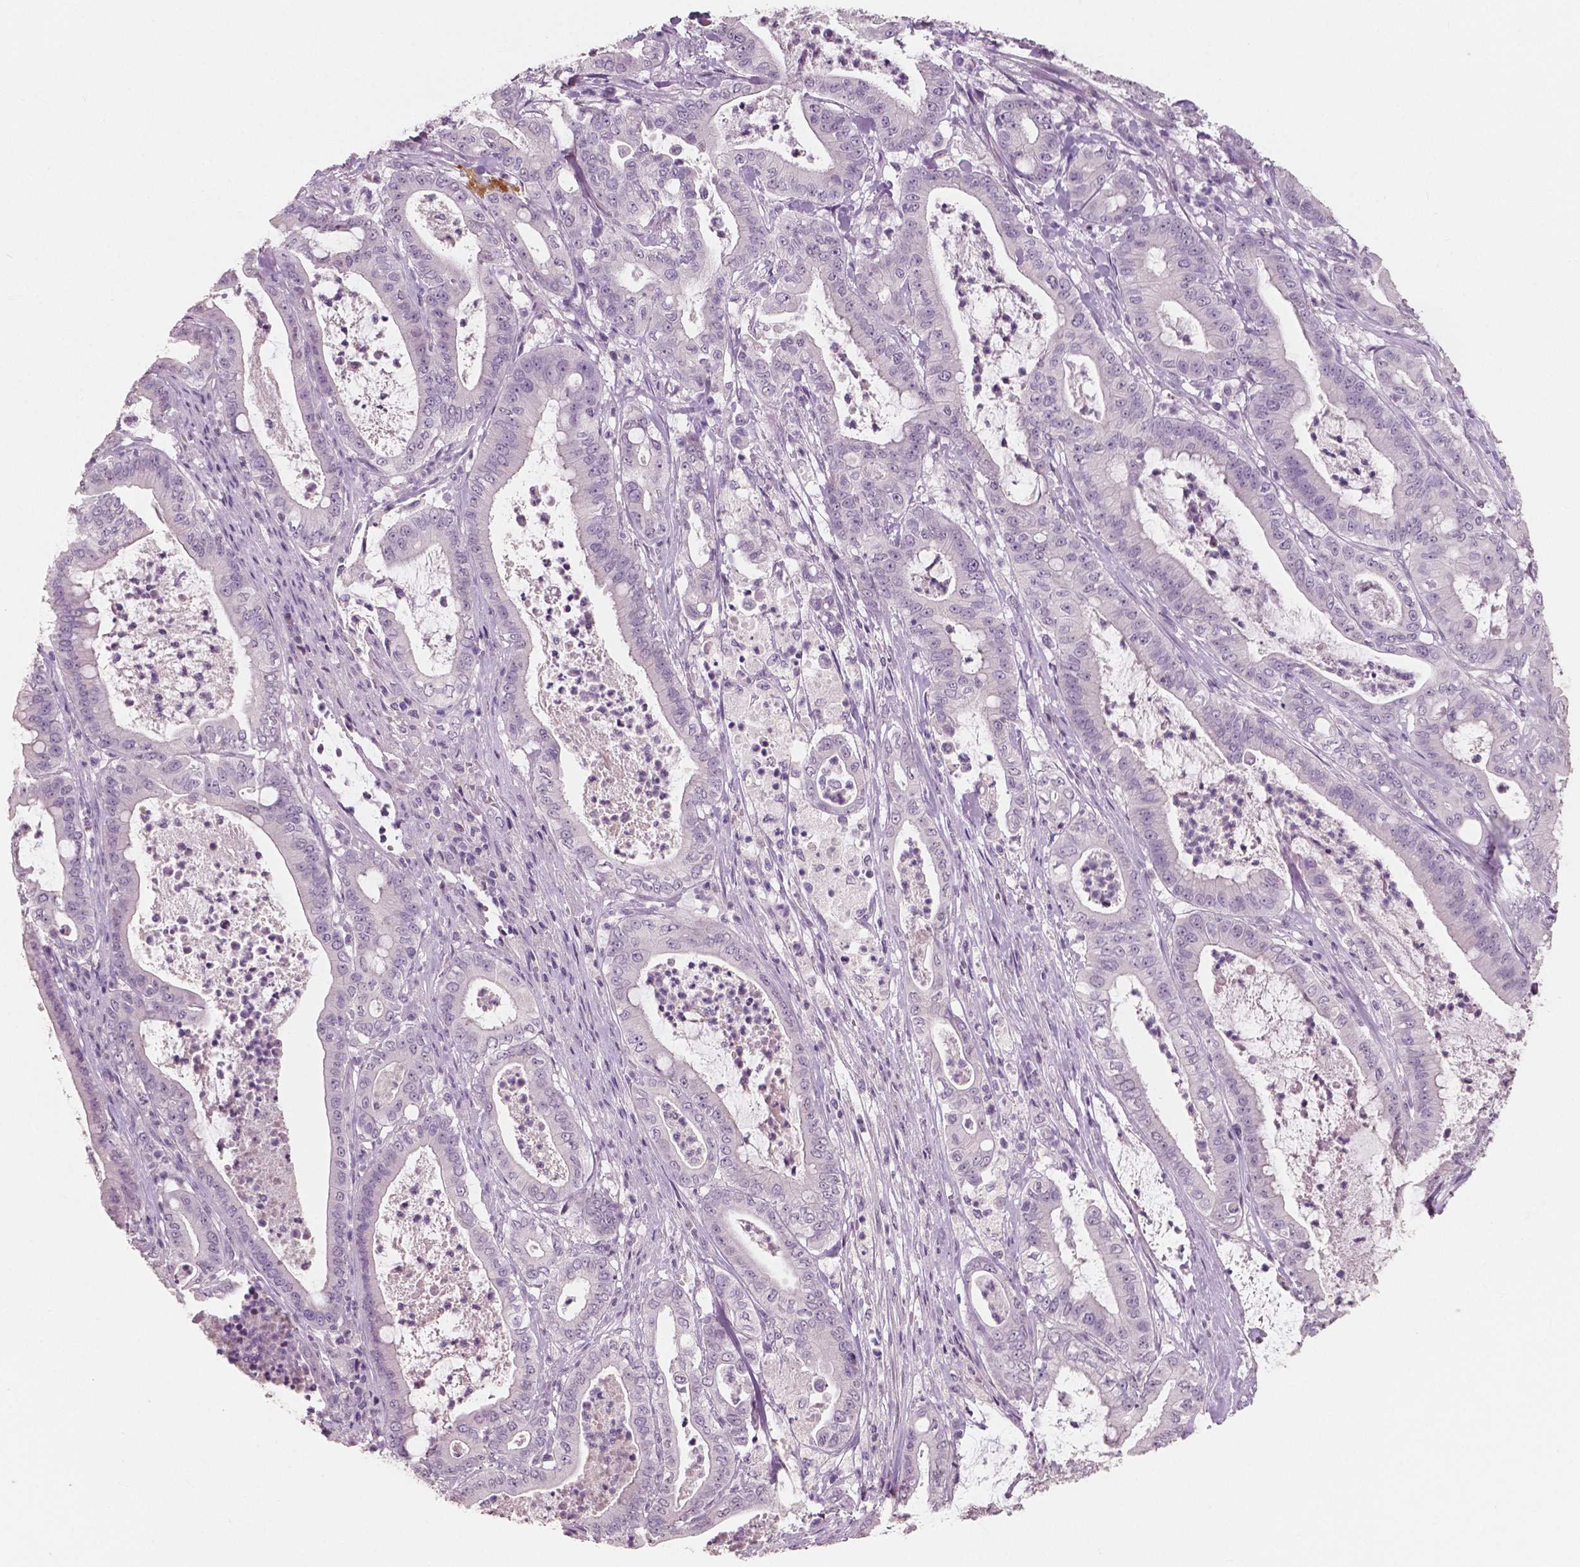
{"staining": {"intensity": "negative", "quantity": "none", "location": "none"}, "tissue": "pancreatic cancer", "cell_type": "Tumor cells", "image_type": "cancer", "snomed": [{"axis": "morphology", "description": "Adenocarcinoma, NOS"}, {"axis": "topography", "description": "Pancreas"}], "caption": "The histopathology image demonstrates no staining of tumor cells in pancreatic cancer. (Brightfield microscopy of DAB (3,3'-diaminobenzidine) immunohistochemistry (IHC) at high magnification).", "gene": "NECAB1", "patient": {"sex": "male", "age": 71}}